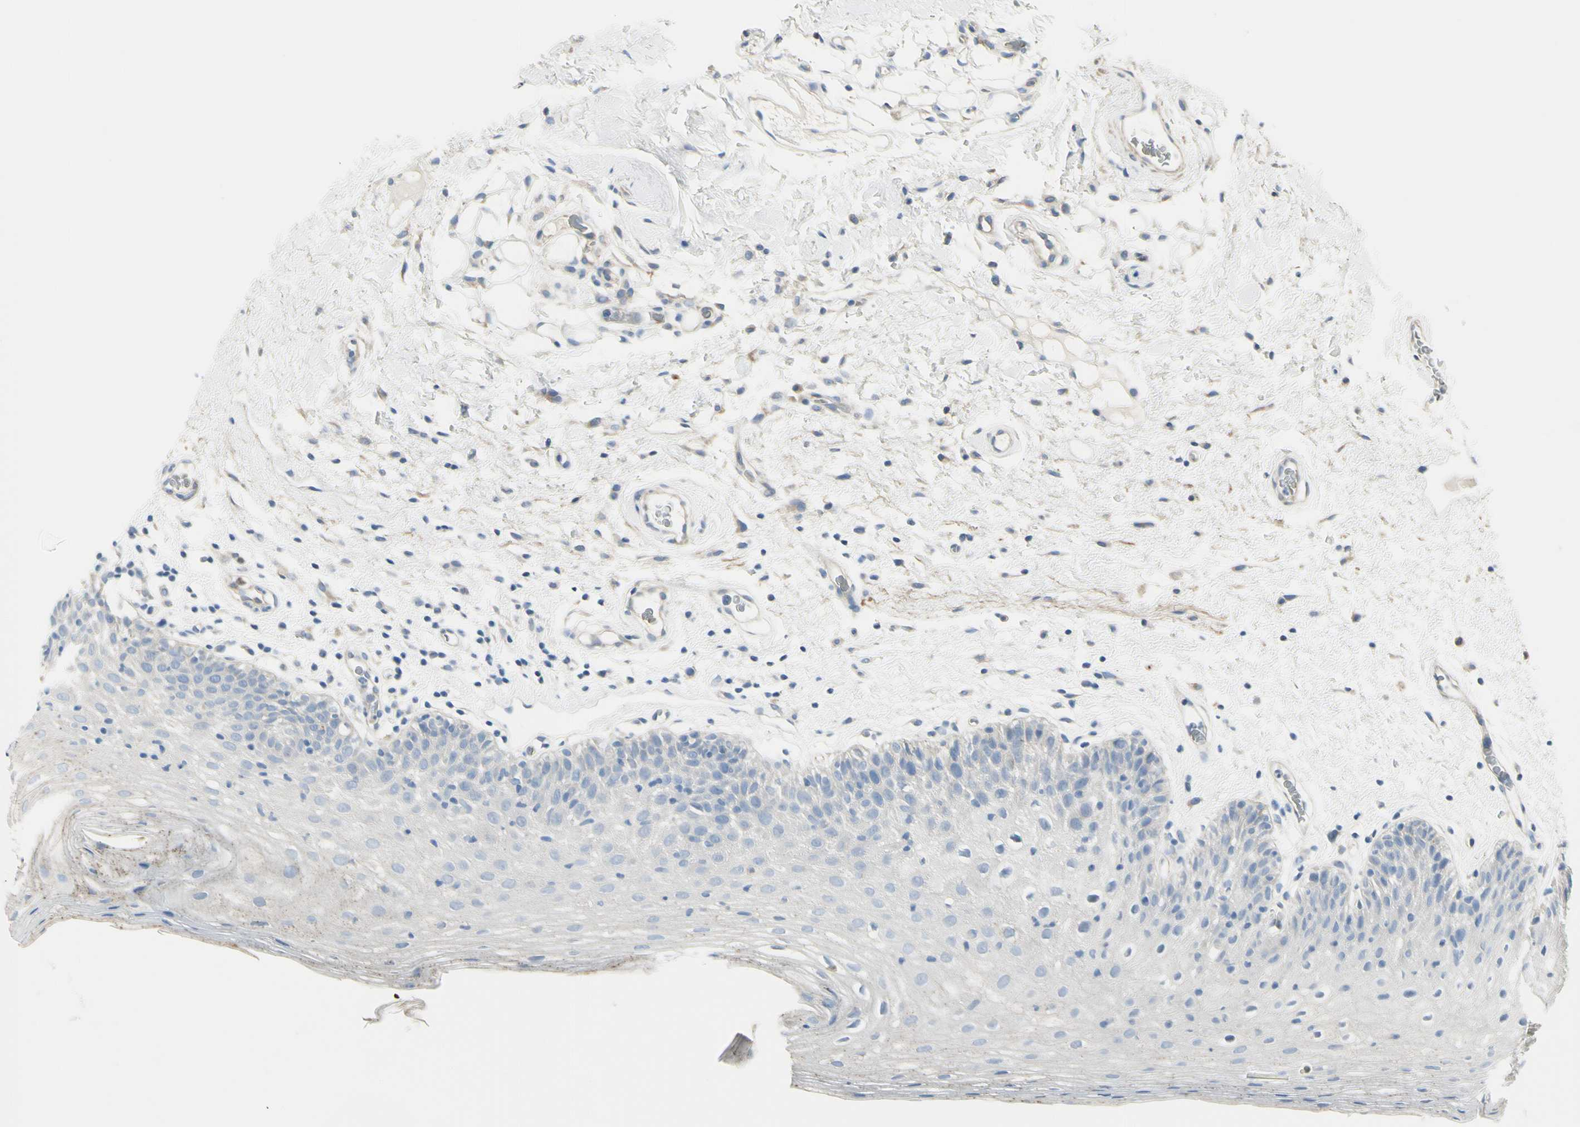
{"staining": {"intensity": "negative", "quantity": "none", "location": "none"}, "tissue": "oral mucosa", "cell_type": "Squamous epithelial cells", "image_type": "normal", "snomed": [{"axis": "morphology", "description": "Normal tissue, NOS"}, {"axis": "morphology", "description": "Squamous cell carcinoma, NOS"}, {"axis": "topography", "description": "Skeletal muscle"}, {"axis": "topography", "description": "Oral tissue"}, {"axis": "topography", "description": "Head-Neck"}], "caption": "IHC micrograph of benign oral mucosa: oral mucosa stained with DAB (3,3'-diaminobenzidine) exhibits no significant protein staining in squamous epithelial cells. (DAB IHC with hematoxylin counter stain).", "gene": "NCBP2L", "patient": {"sex": "male", "age": 71}}